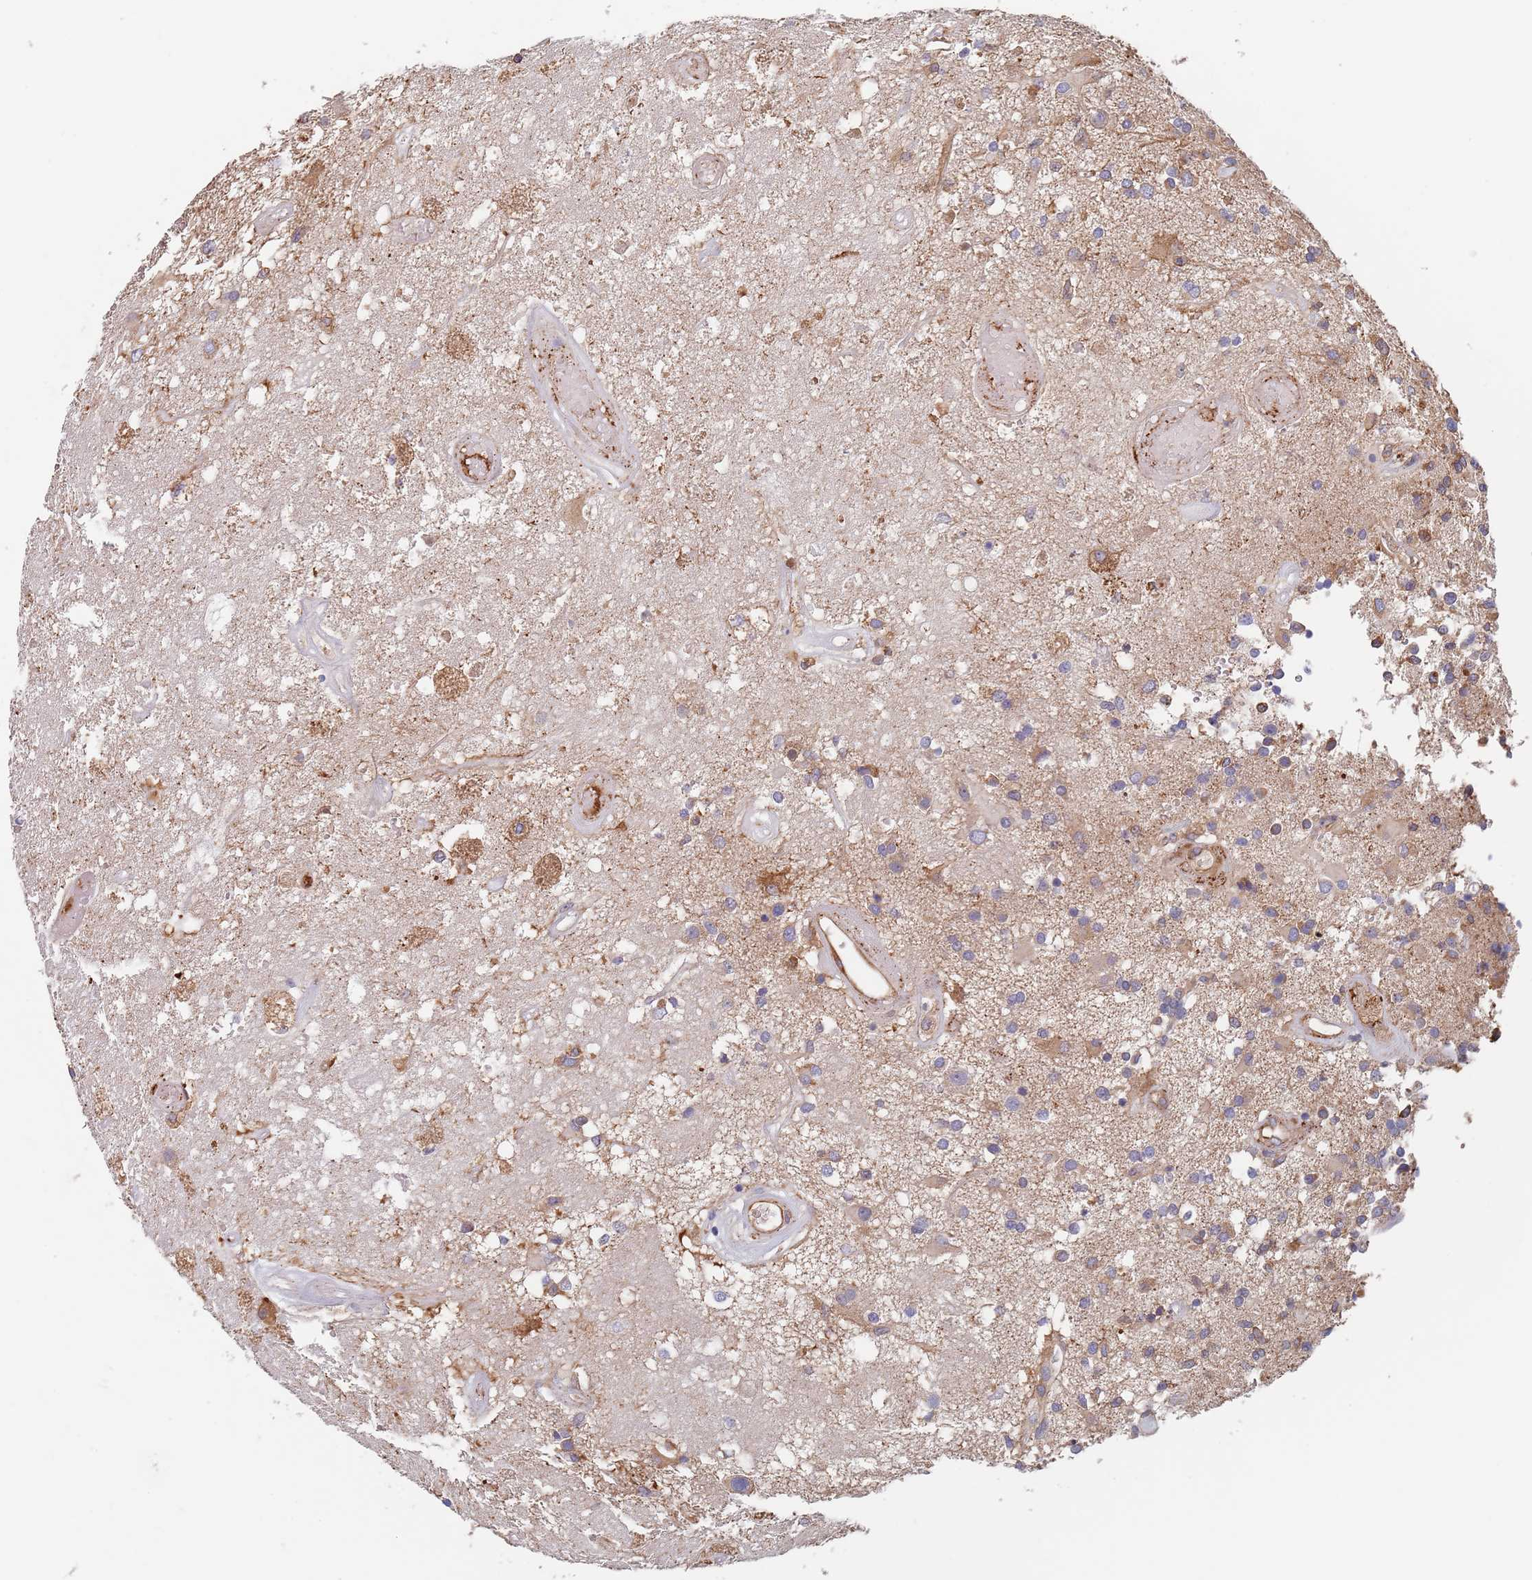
{"staining": {"intensity": "weak", "quantity": "<25%", "location": "cytoplasmic/membranous"}, "tissue": "glioma", "cell_type": "Tumor cells", "image_type": "cancer", "snomed": [{"axis": "morphology", "description": "Glioma, malignant, High grade"}, {"axis": "morphology", "description": "Glioblastoma, NOS"}, {"axis": "topography", "description": "Brain"}], "caption": "Protein analysis of glioma shows no significant positivity in tumor cells. (Brightfield microscopy of DAB (3,3'-diaminobenzidine) immunohistochemistry (IHC) at high magnification).", "gene": "DCUN1D3", "patient": {"sex": "male", "age": 60}}